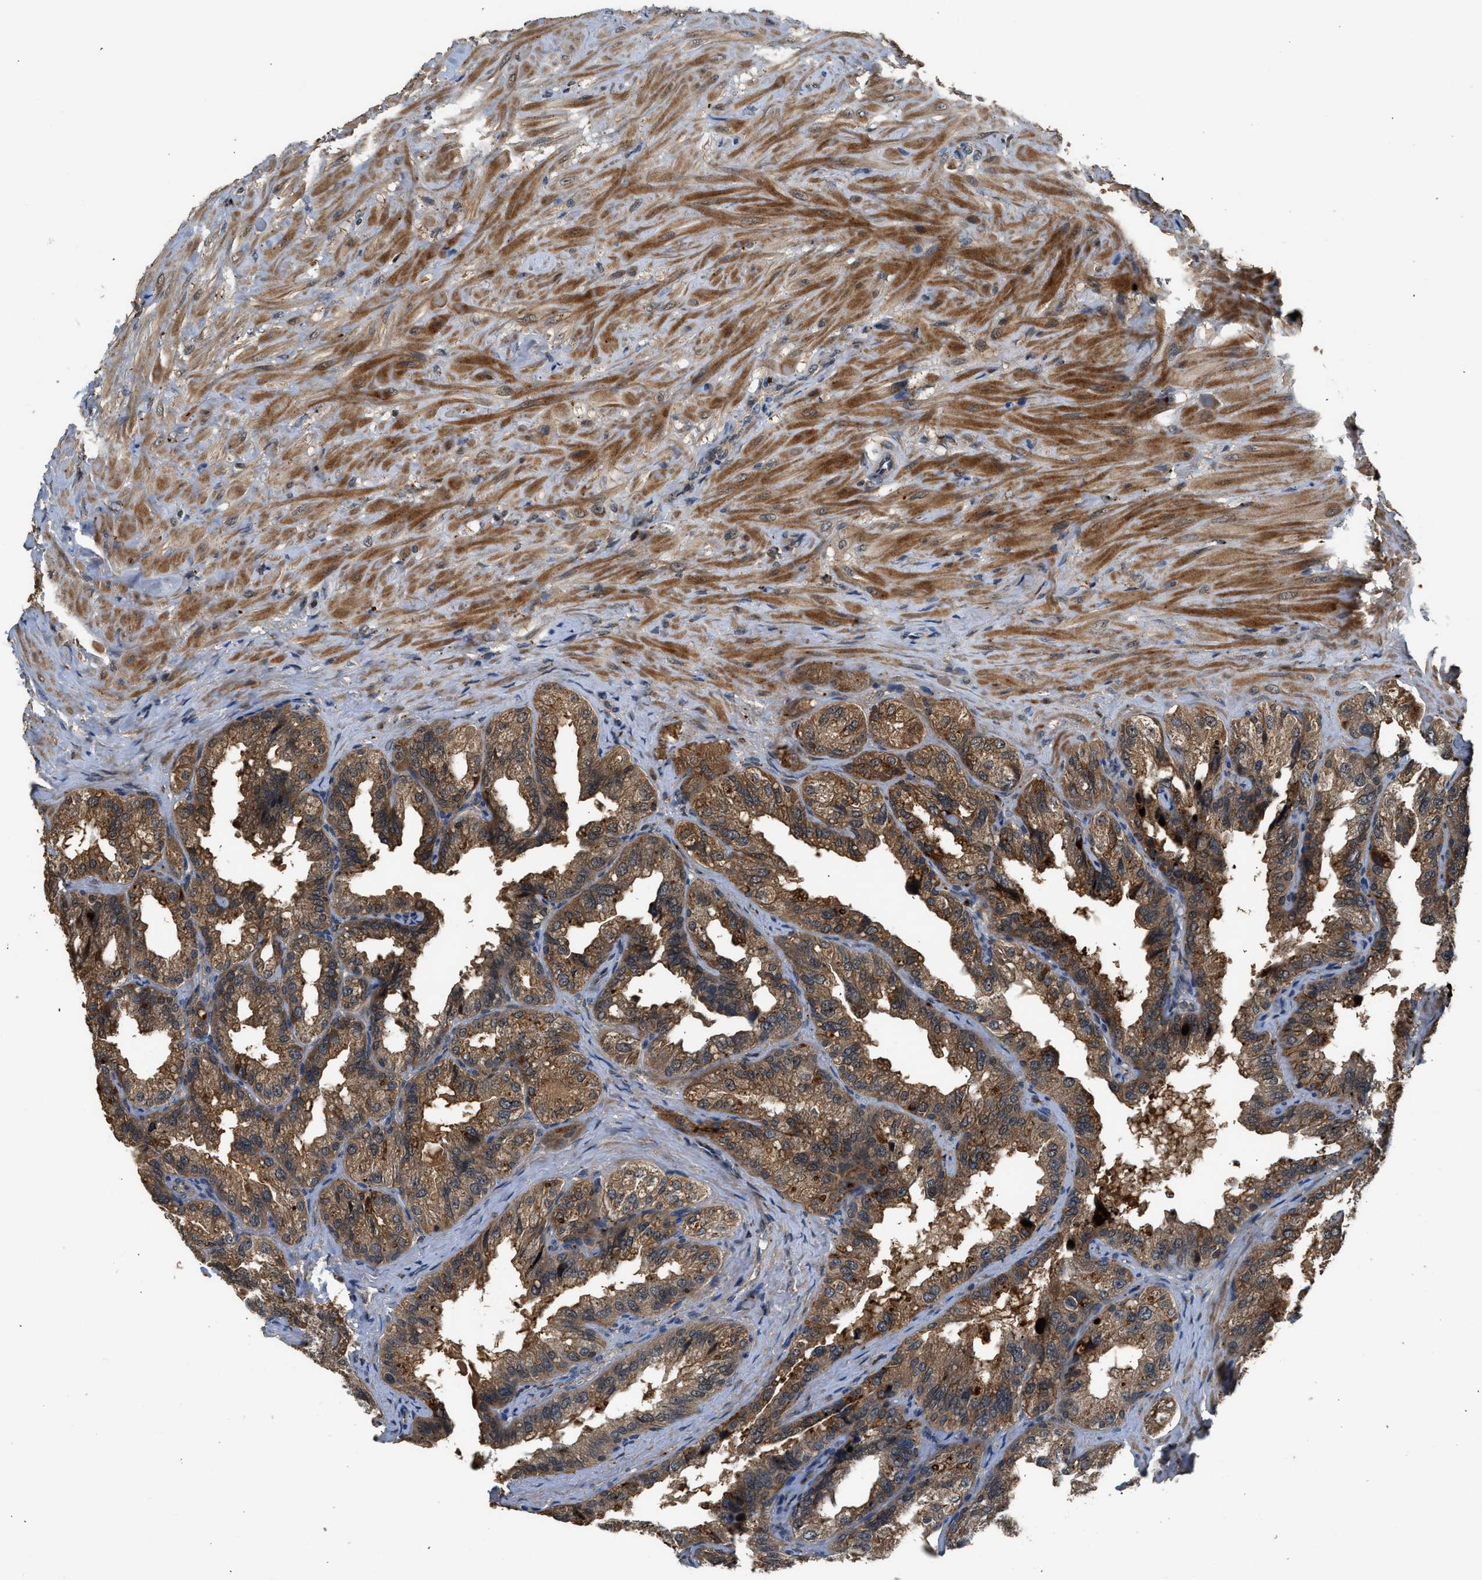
{"staining": {"intensity": "moderate", "quantity": ">75%", "location": "cytoplasmic/membranous"}, "tissue": "seminal vesicle", "cell_type": "Glandular cells", "image_type": "normal", "snomed": [{"axis": "morphology", "description": "Normal tissue, NOS"}, {"axis": "topography", "description": "Seminal veicle"}], "caption": "Immunohistochemical staining of benign human seminal vesicle reveals medium levels of moderate cytoplasmic/membranous staining in about >75% of glandular cells. The protein of interest is stained brown, and the nuclei are stained in blue (DAB IHC with brightfield microscopy, high magnification).", "gene": "SLC15A4", "patient": {"sex": "male", "age": 68}}